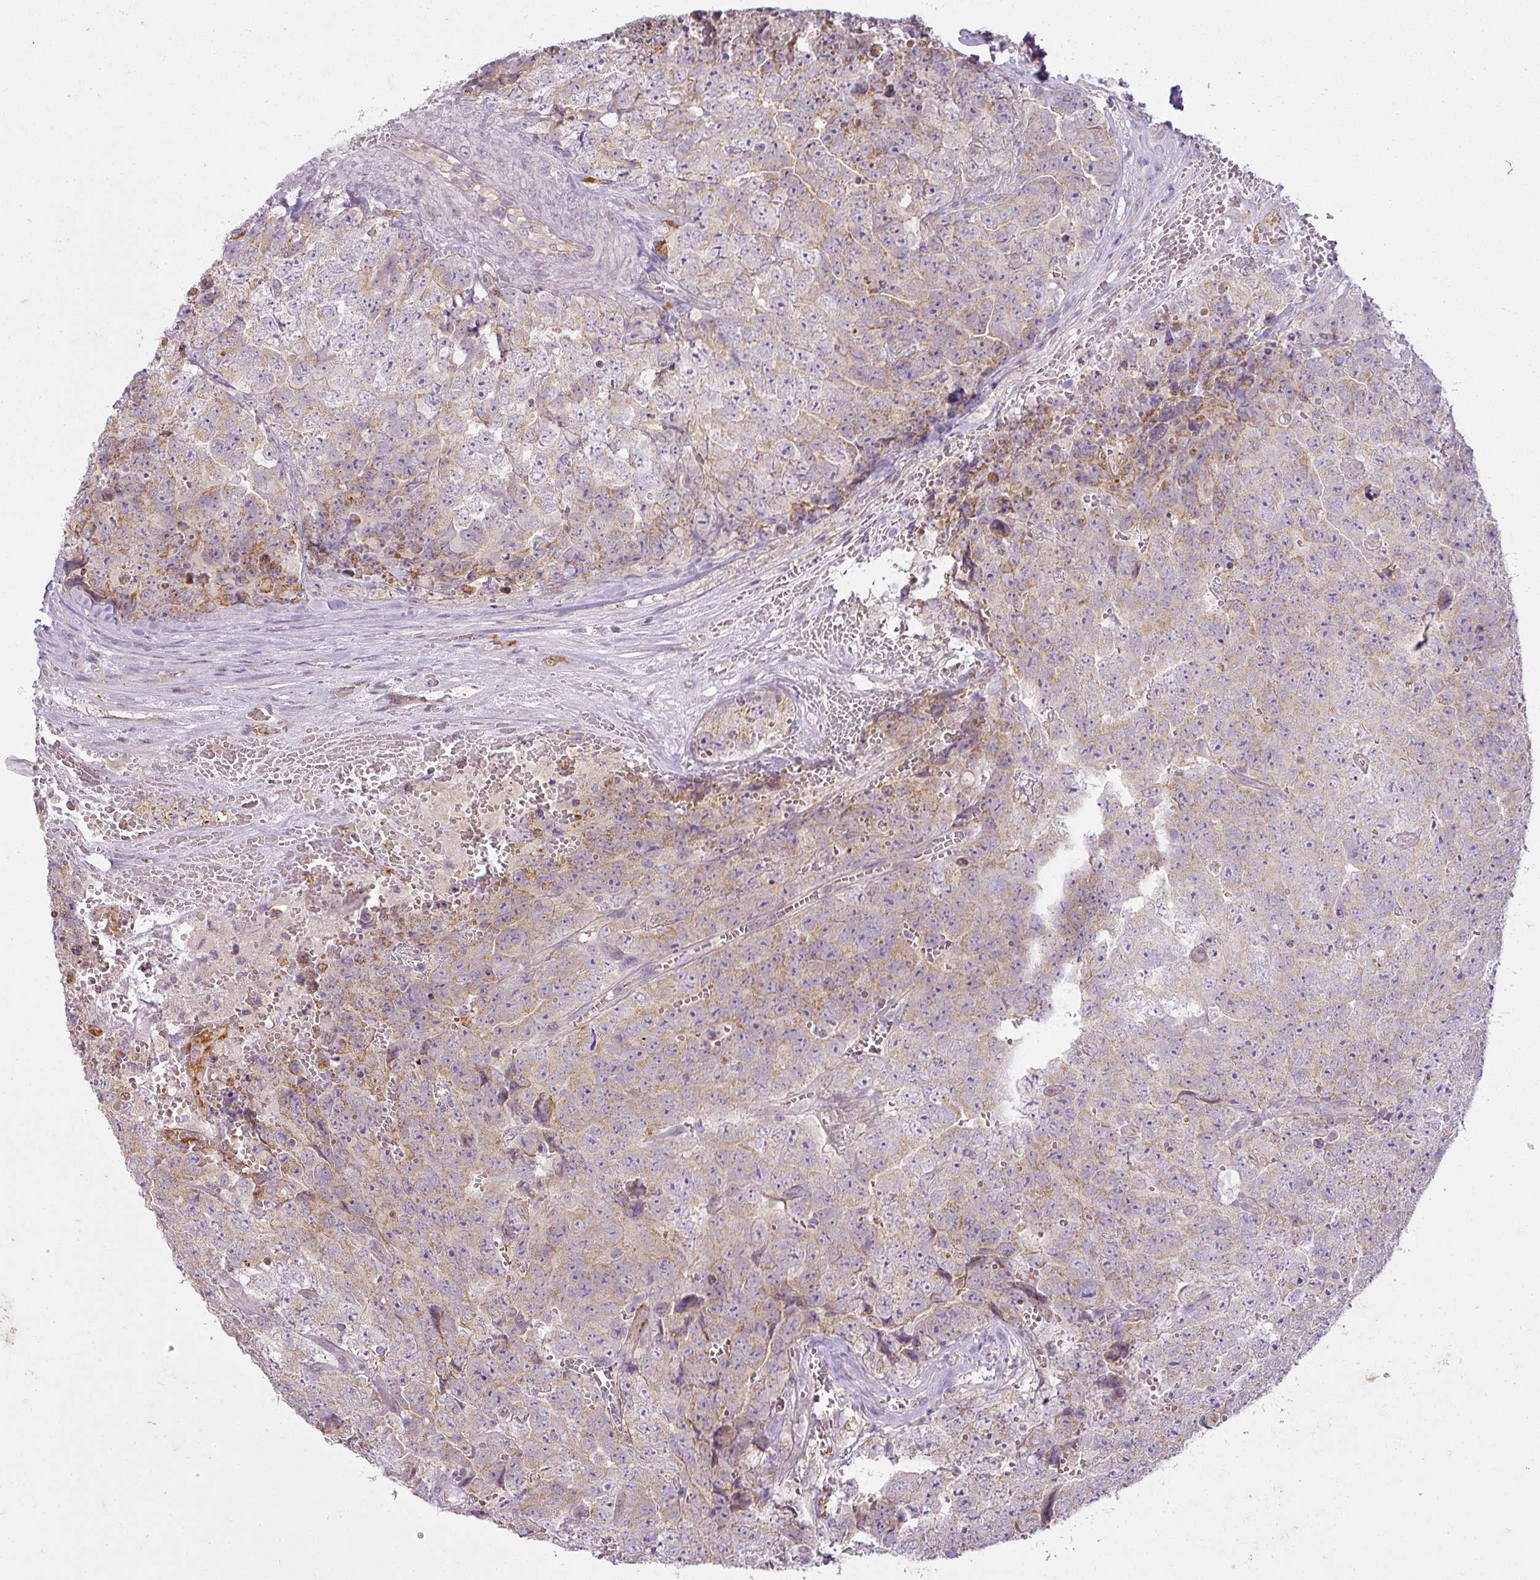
{"staining": {"intensity": "weak", "quantity": "25%-75%", "location": "cytoplasmic/membranous"}, "tissue": "testis cancer", "cell_type": "Tumor cells", "image_type": "cancer", "snomed": [{"axis": "morphology", "description": "Seminoma, NOS"}, {"axis": "morphology", "description": "Teratoma, malignant, NOS"}, {"axis": "topography", "description": "Testis"}], "caption": "A brown stain labels weak cytoplasmic/membranous positivity of a protein in human testis malignant teratoma tumor cells.", "gene": "LY75", "patient": {"sex": "male", "age": 34}}